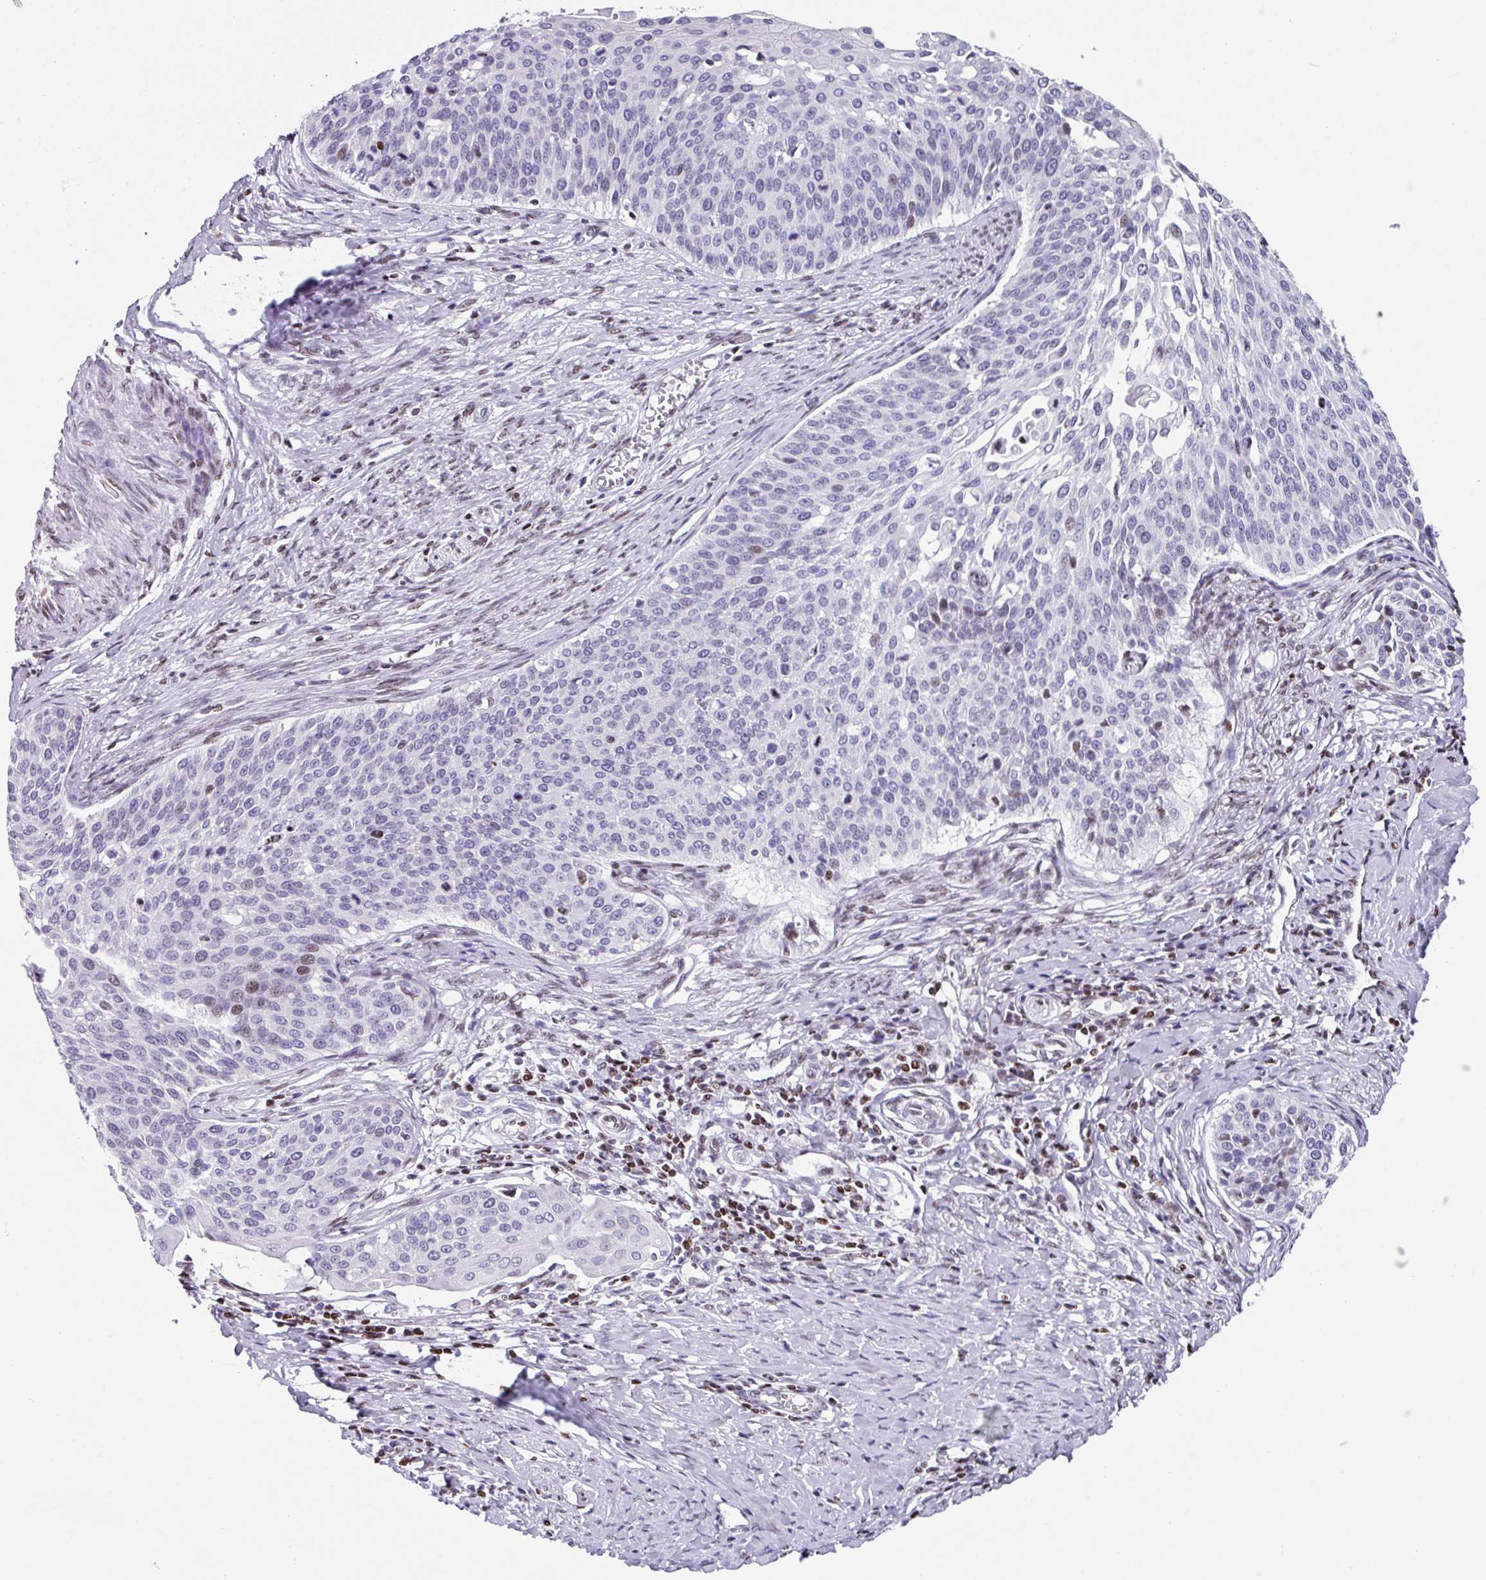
{"staining": {"intensity": "weak", "quantity": "<25%", "location": "nuclear"}, "tissue": "cervical cancer", "cell_type": "Tumor cells", "image_type": "cancer", "snomed": [{"axis": "morphology", "description": "Squamous cell carcinoma, NOS"}, {"axis": "topography", "description": "Cervix"}], "caption": "Human squamous cell carcinoma (cervical) stained for a protein using immunohistochemistry shows no positivity in tumor cells.", "gene": "TCF3", "patient": {"sex": "female", "age": 44}}